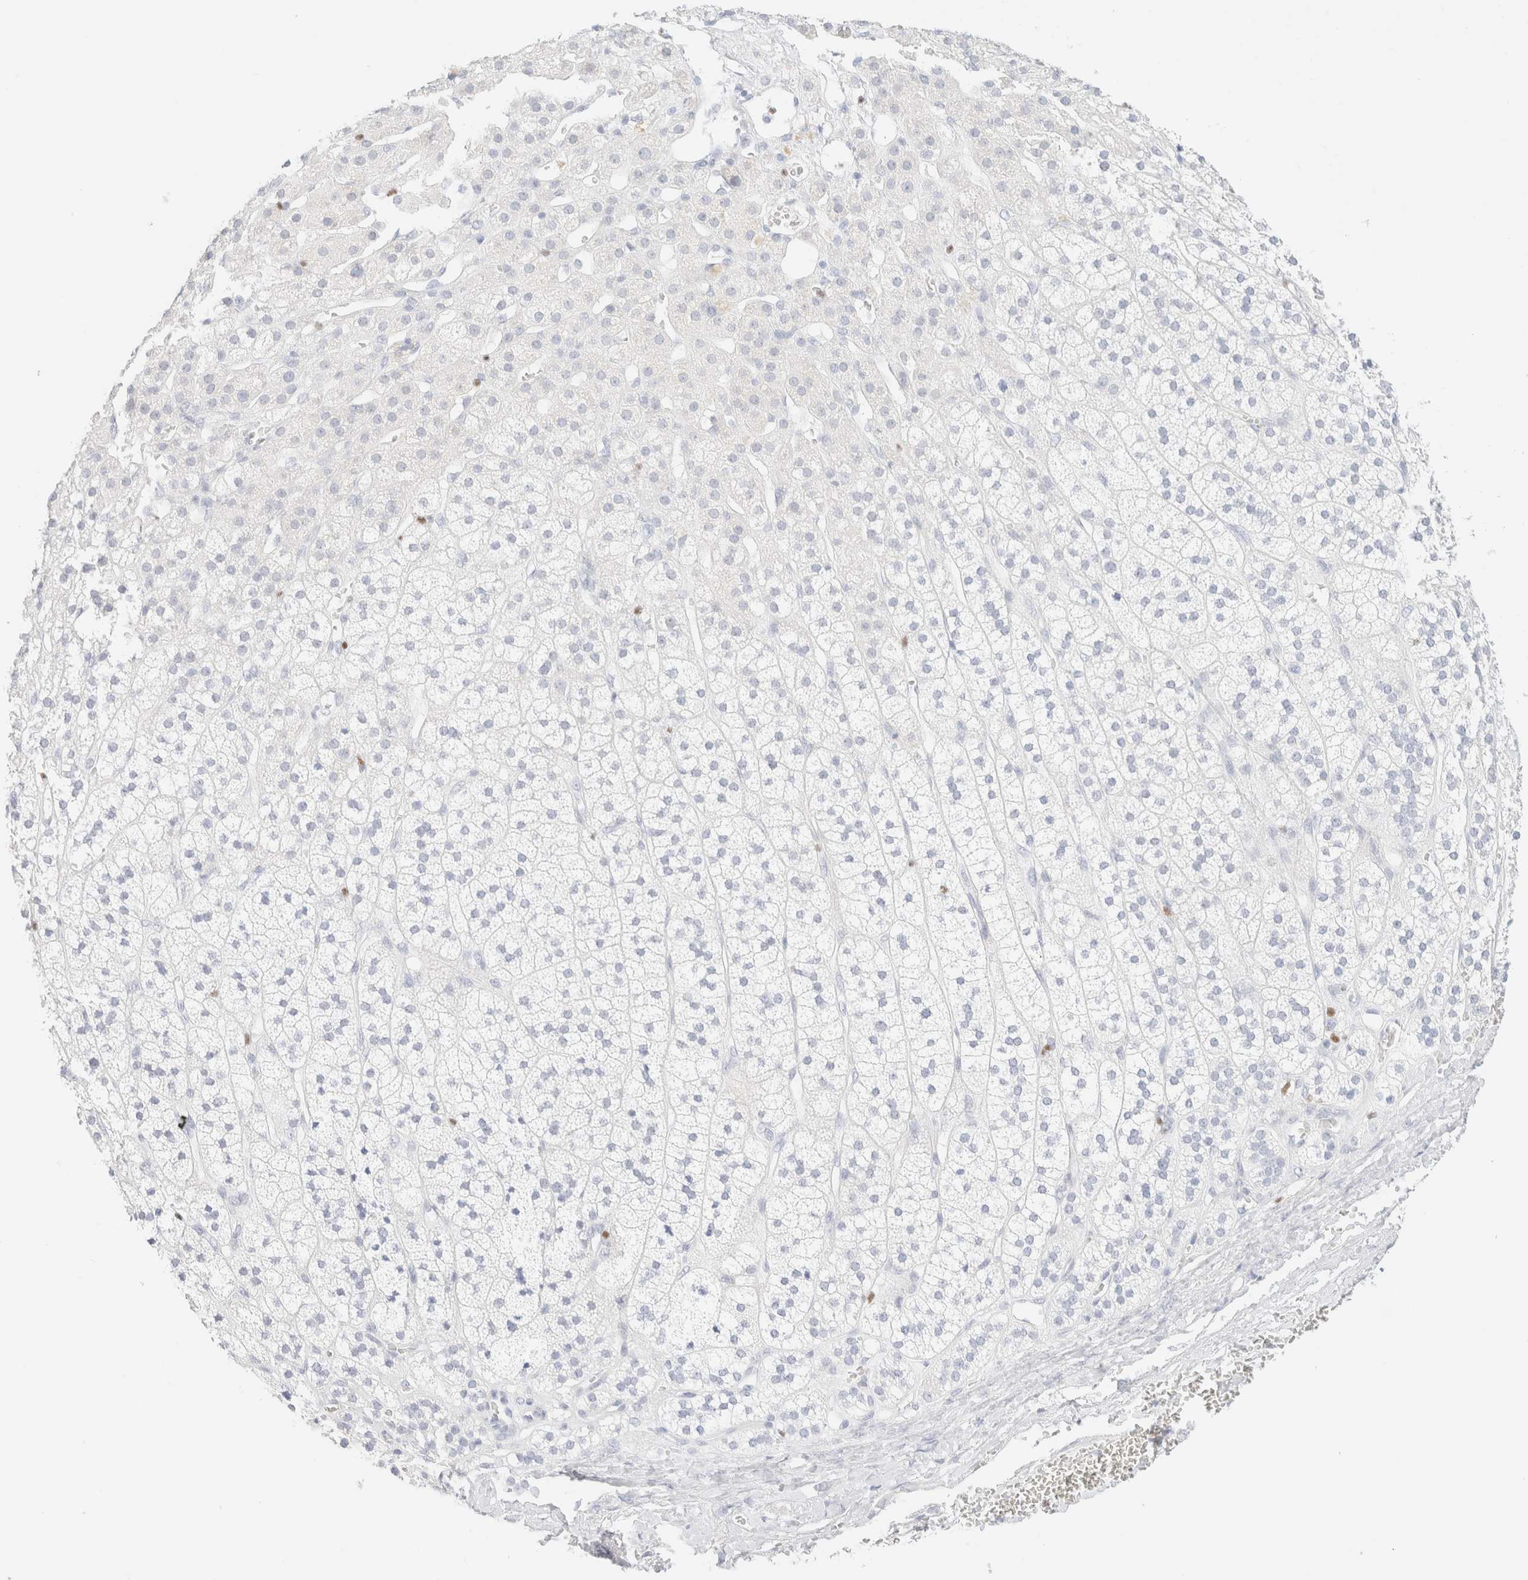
{"staining": {"intensity": "negative", "quantity": "none", "location": "none"}, "tissue": "adrenal gland", "cell_type": "Glandular cells", "image_type": "normal", "snomed": [{"axis": "morphology", "description": "Normal tissue, NOS"}, {"axis": "topography", "description": "Adrenal gland"}], "caption": "Glandular cells are negative for brown protein staining in benign adrenal gland. (DAB (3,3'-diaminobenzidine) immunohistochemistry visualized using brightfield microscopy, high magnification).", "gene": "IKZF3", "patient": {"sex": "male", "age": 56}}